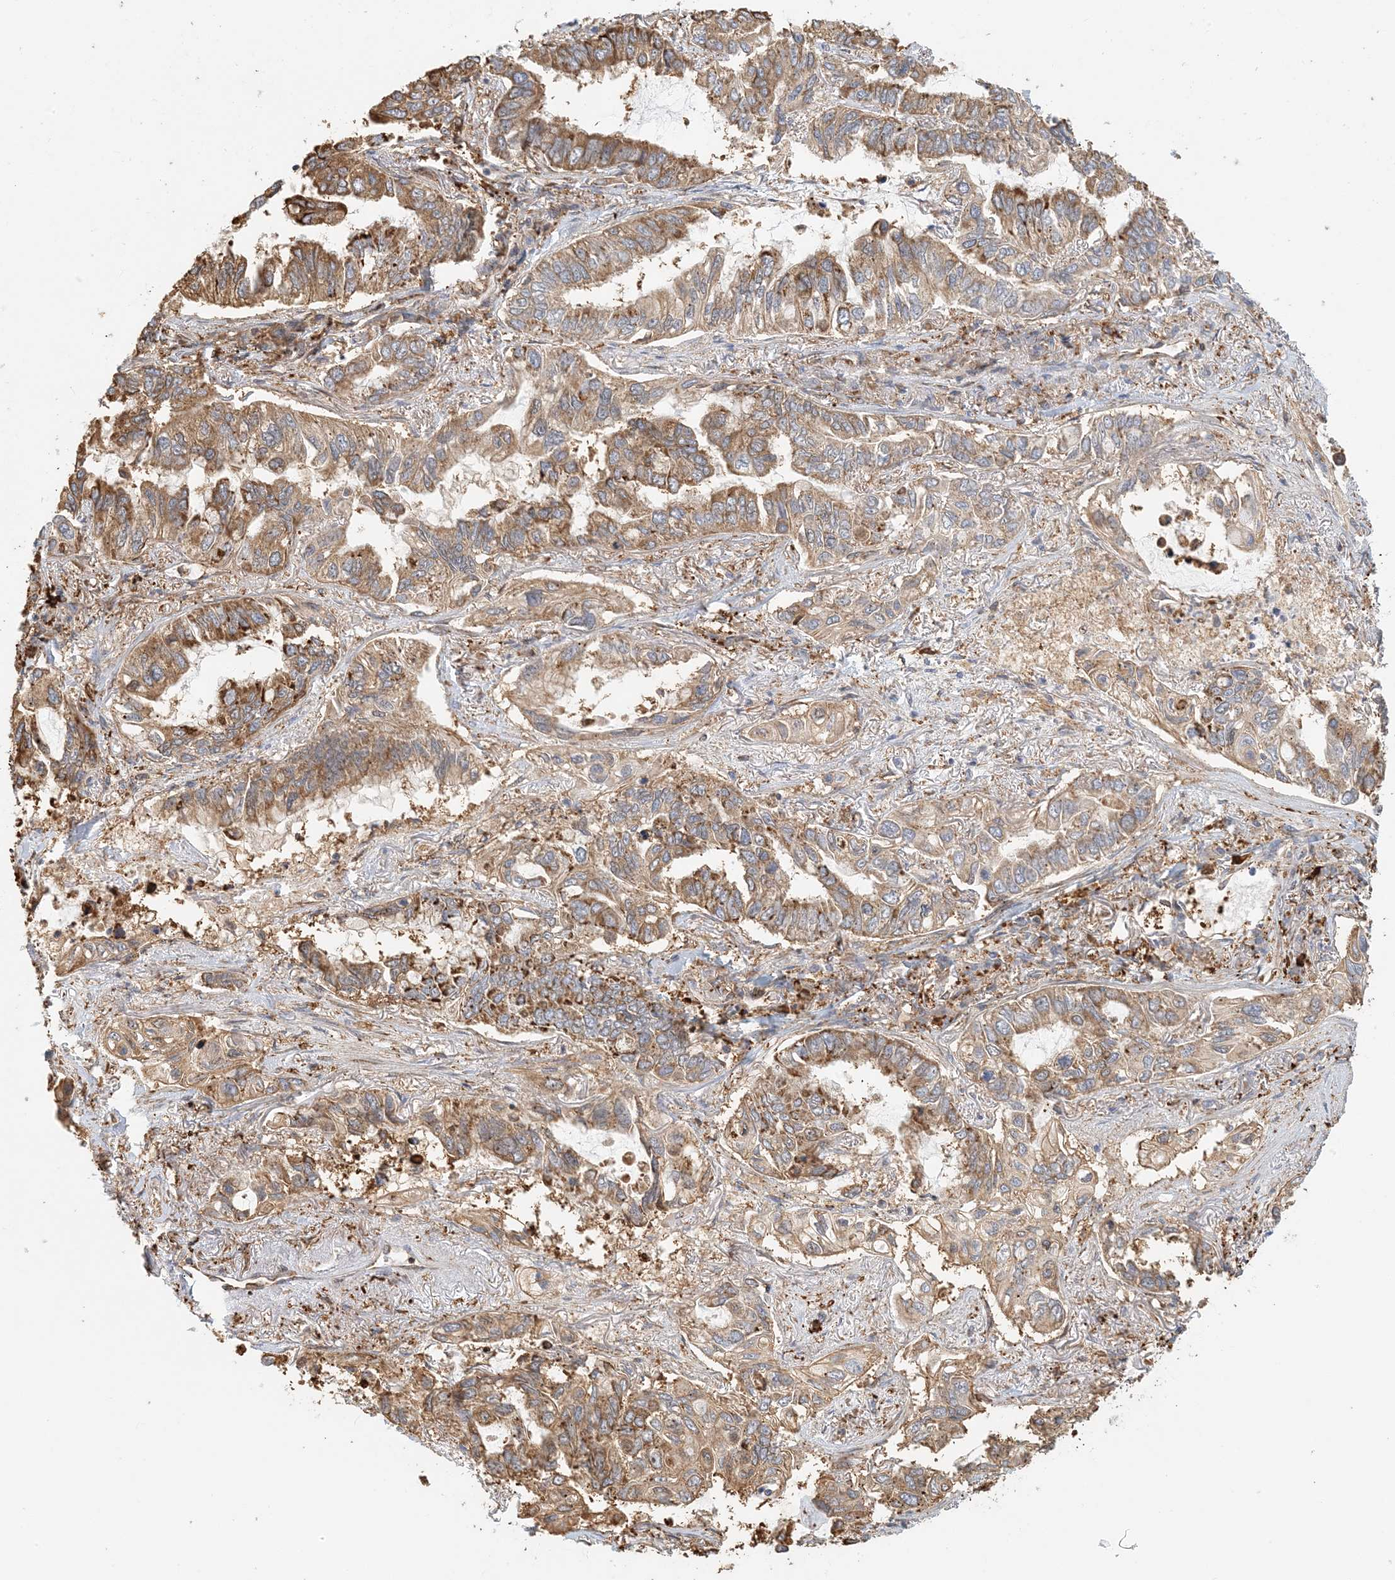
{"staining": {"intensity": "moderate", "quantity": ">75%", "location": "cytoplasmic/membranous"}, "tissue": "lung cancer", "cell_type": "Tumor cells", "image_type": "cancer", "snomed": [{"axis": "morphology", "description": "Adenocarcinoma, NOS"}, {"axis": "topography", "description": "Lung"}], "caption": "This photomicrograph exhibits immunohistochemistry staining of adenocarcinoma (lung), with medium moderate cytoplasmic/membranous expression in about >75% of tumor cells.", "gene": "HNMT", "patient": {"sex": "male", "age": 64}}